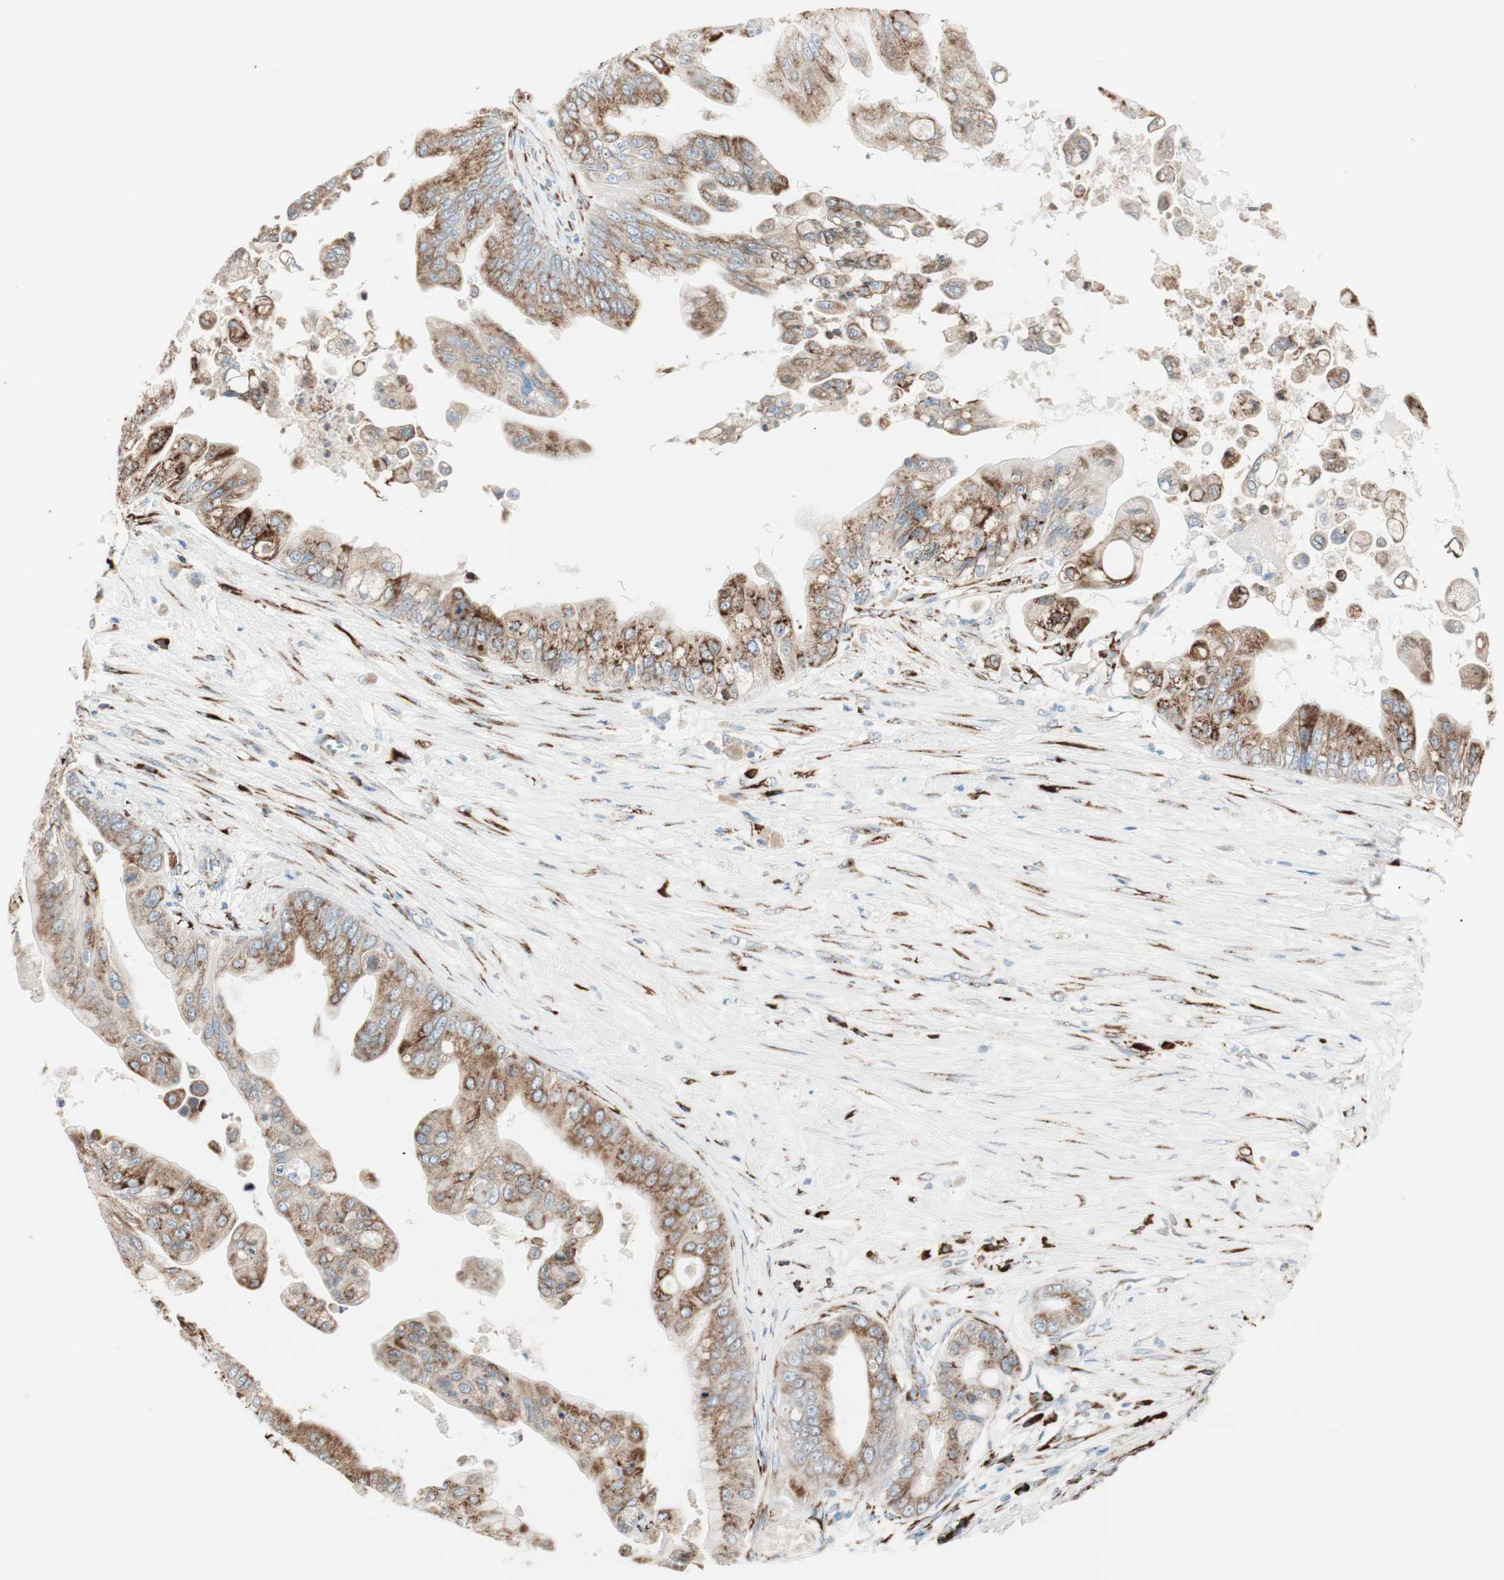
{"staining": {"intensity": "moderate", "quantity": ">75%", "location": "cytoplasmic/membranous"}, "tissue": "pancreatic cancer", "cell_type": "Tumor cells", "image_type": "cancer", "snomed": [{"axis": "morphology", "description": "Adenocarcinoma, NOS"}, {"axis": "topography", "description": "Pancreas"}], "caption": "This histopathology image displays immunohistochemistry staining of pancreatic adenocarcinoma, with medium moderate cytoplasmic/membranous staining in approximately >75% of tumor cells.", "gene": "P4HTM", "patient": {"sex": "female", "age": 75}}